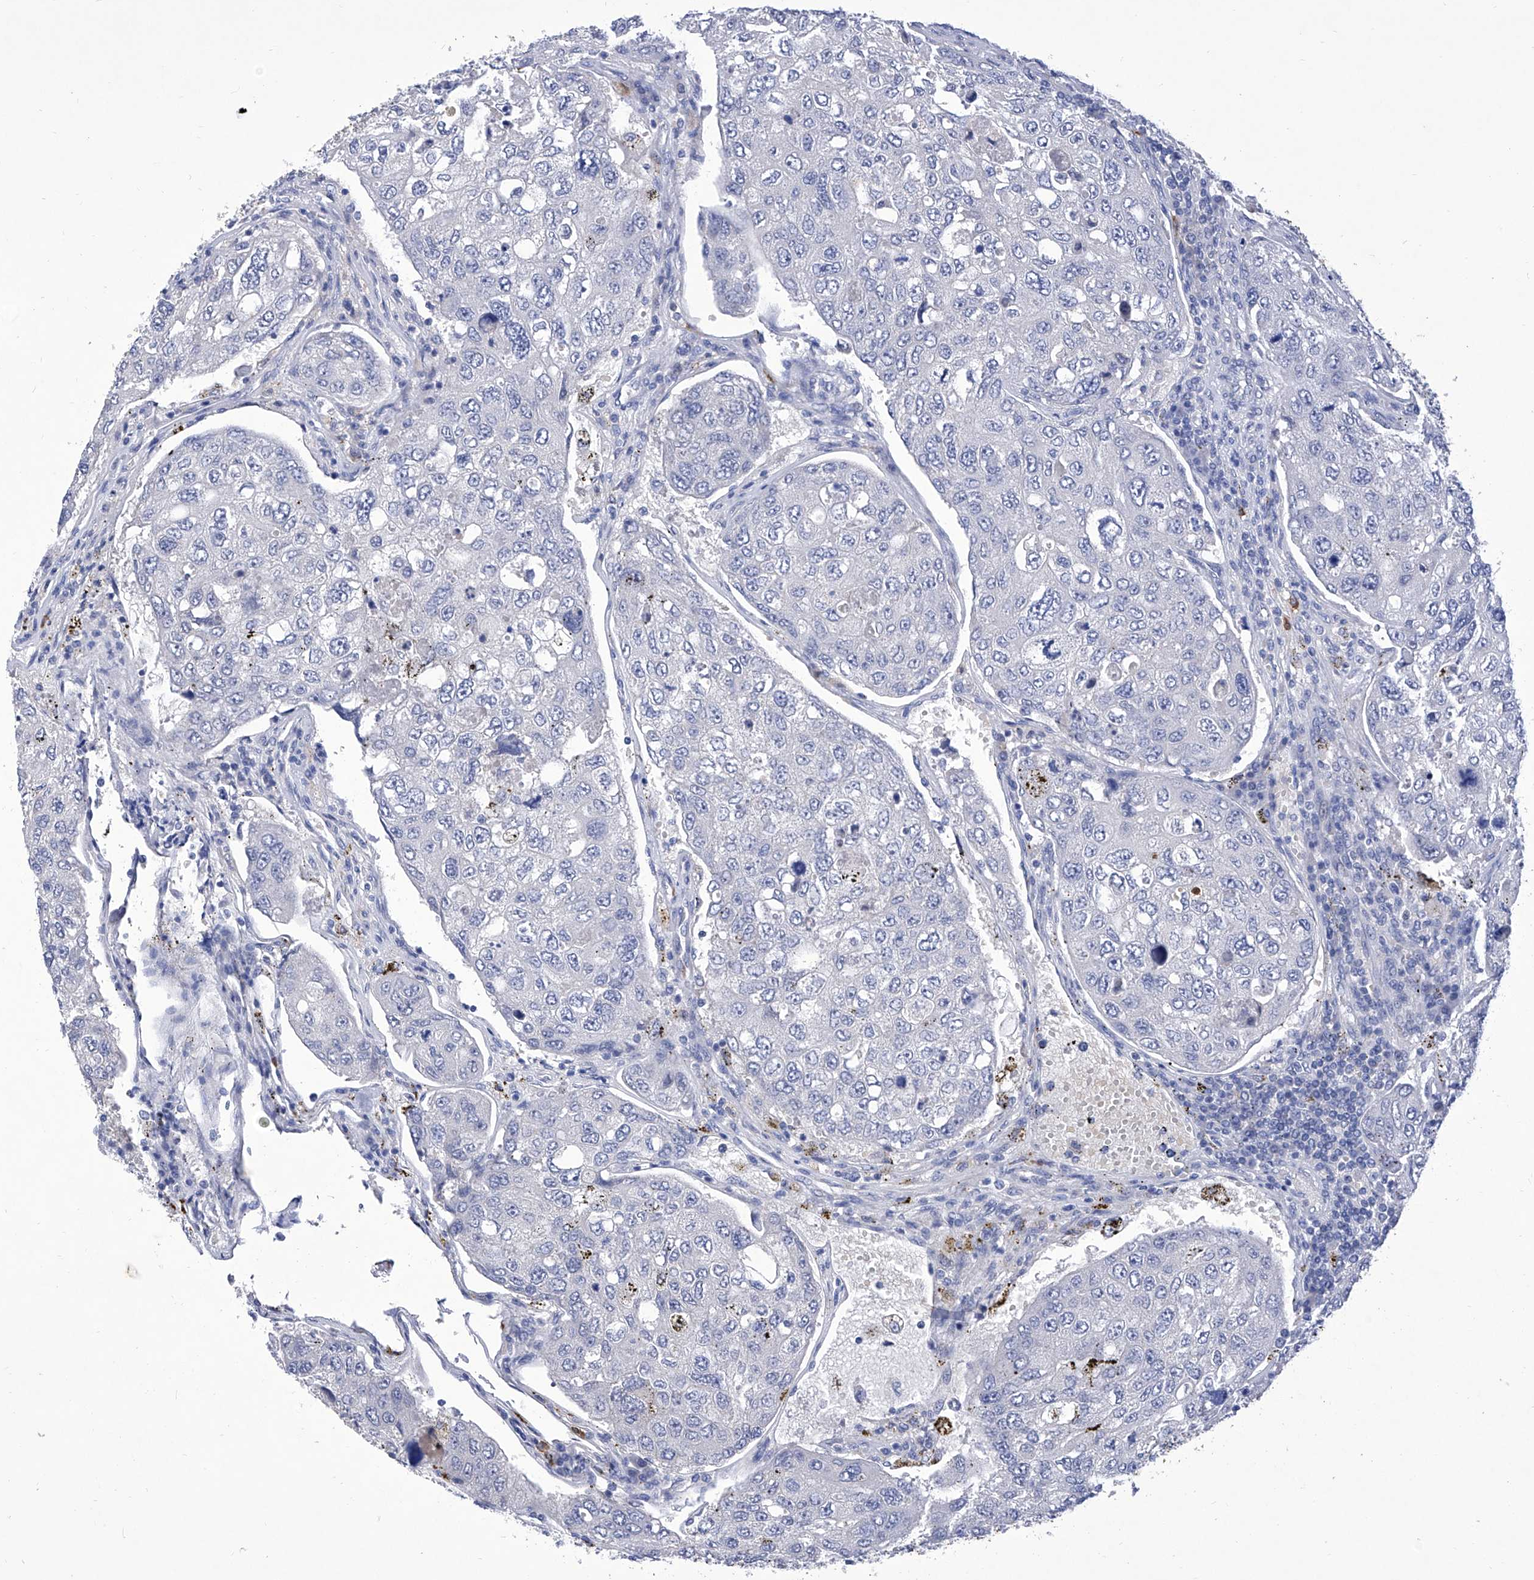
{"staining": {"intensity": "negative", "quantity": "none", "location": "none"}, "tissue": "urothelial cancer", "cell_type": "Tumor cells", "image_type": "cancer", "snomed": [{"axis": "morphology", "description": "Urothelial carcinoma, High grade"}, {"axis": "topography", "description": "Lymph node"}, {"axis": "topography", "description": "Urinary bladder"}], "caption": "DAB (3,3'-diaminobenzidine) immunohistochemical staining of urothelial cancer demonstrates no significant expression in tumor cells.", "gene": "IFNL2", "patient": {"sex": "male", "age": 51}}